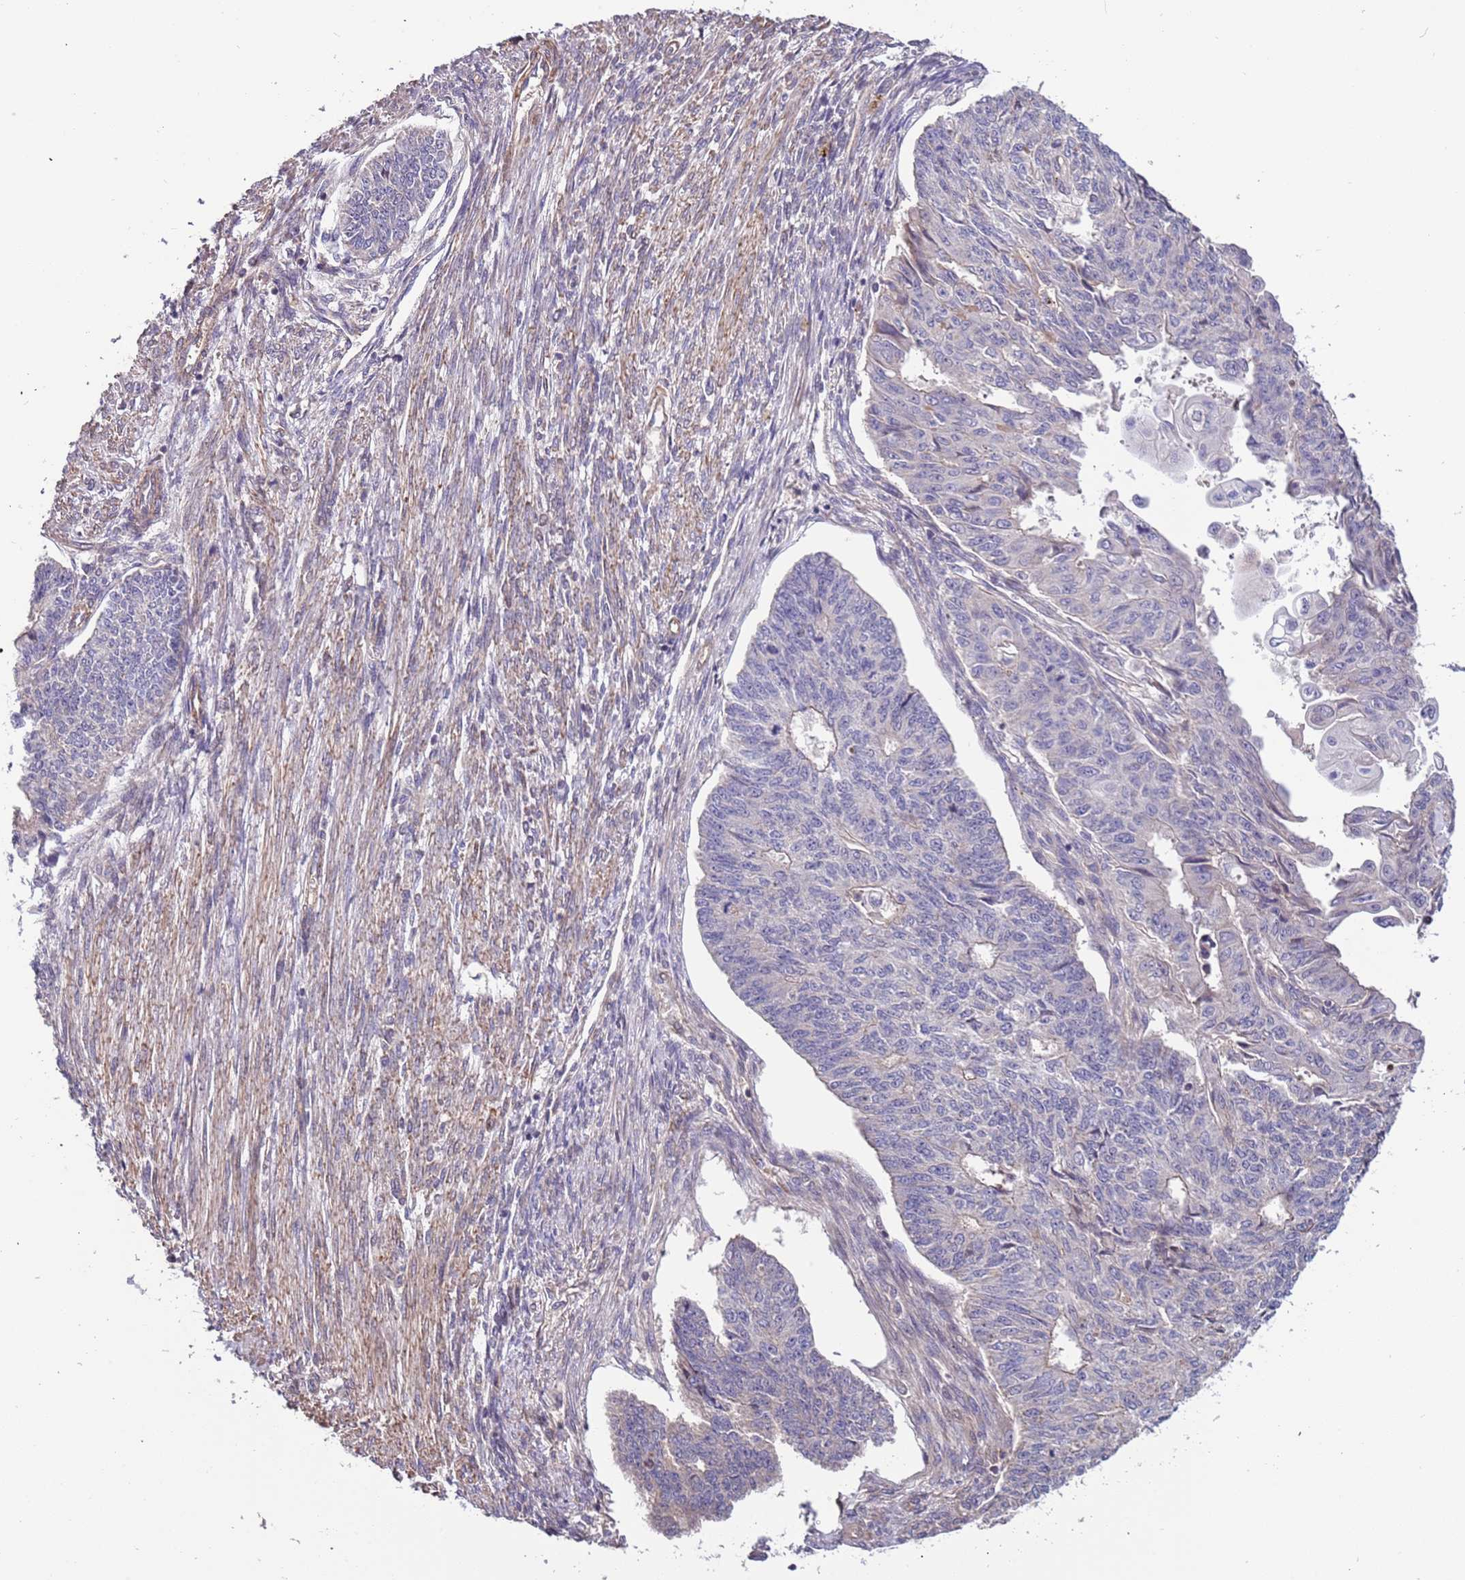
{"staining": {"intensity": "negative", "quantity": "none", "location": "none"}, "tissue": "endometrial cancer", "cell_type": "Tumor cells", "image_type": "cancer", "snomed": [{"axis": "morphology", "description": "Adenocarcinoma, NOS"}, {"axis": "topography", "description": "Endometrium"}], "caption": "Immunohistochemistry of human adenocarcinoma (endometrial) reveals no expression in tumor cells. (Stains: DAB (3,3'-diaminobenzidine) immunohistochemistry with hematoxylin counter stain, Microscopy: brightfield microscopy at high magnification).", "gene": "LAMB4", "patient": {"sex": "female", "age": 32}}